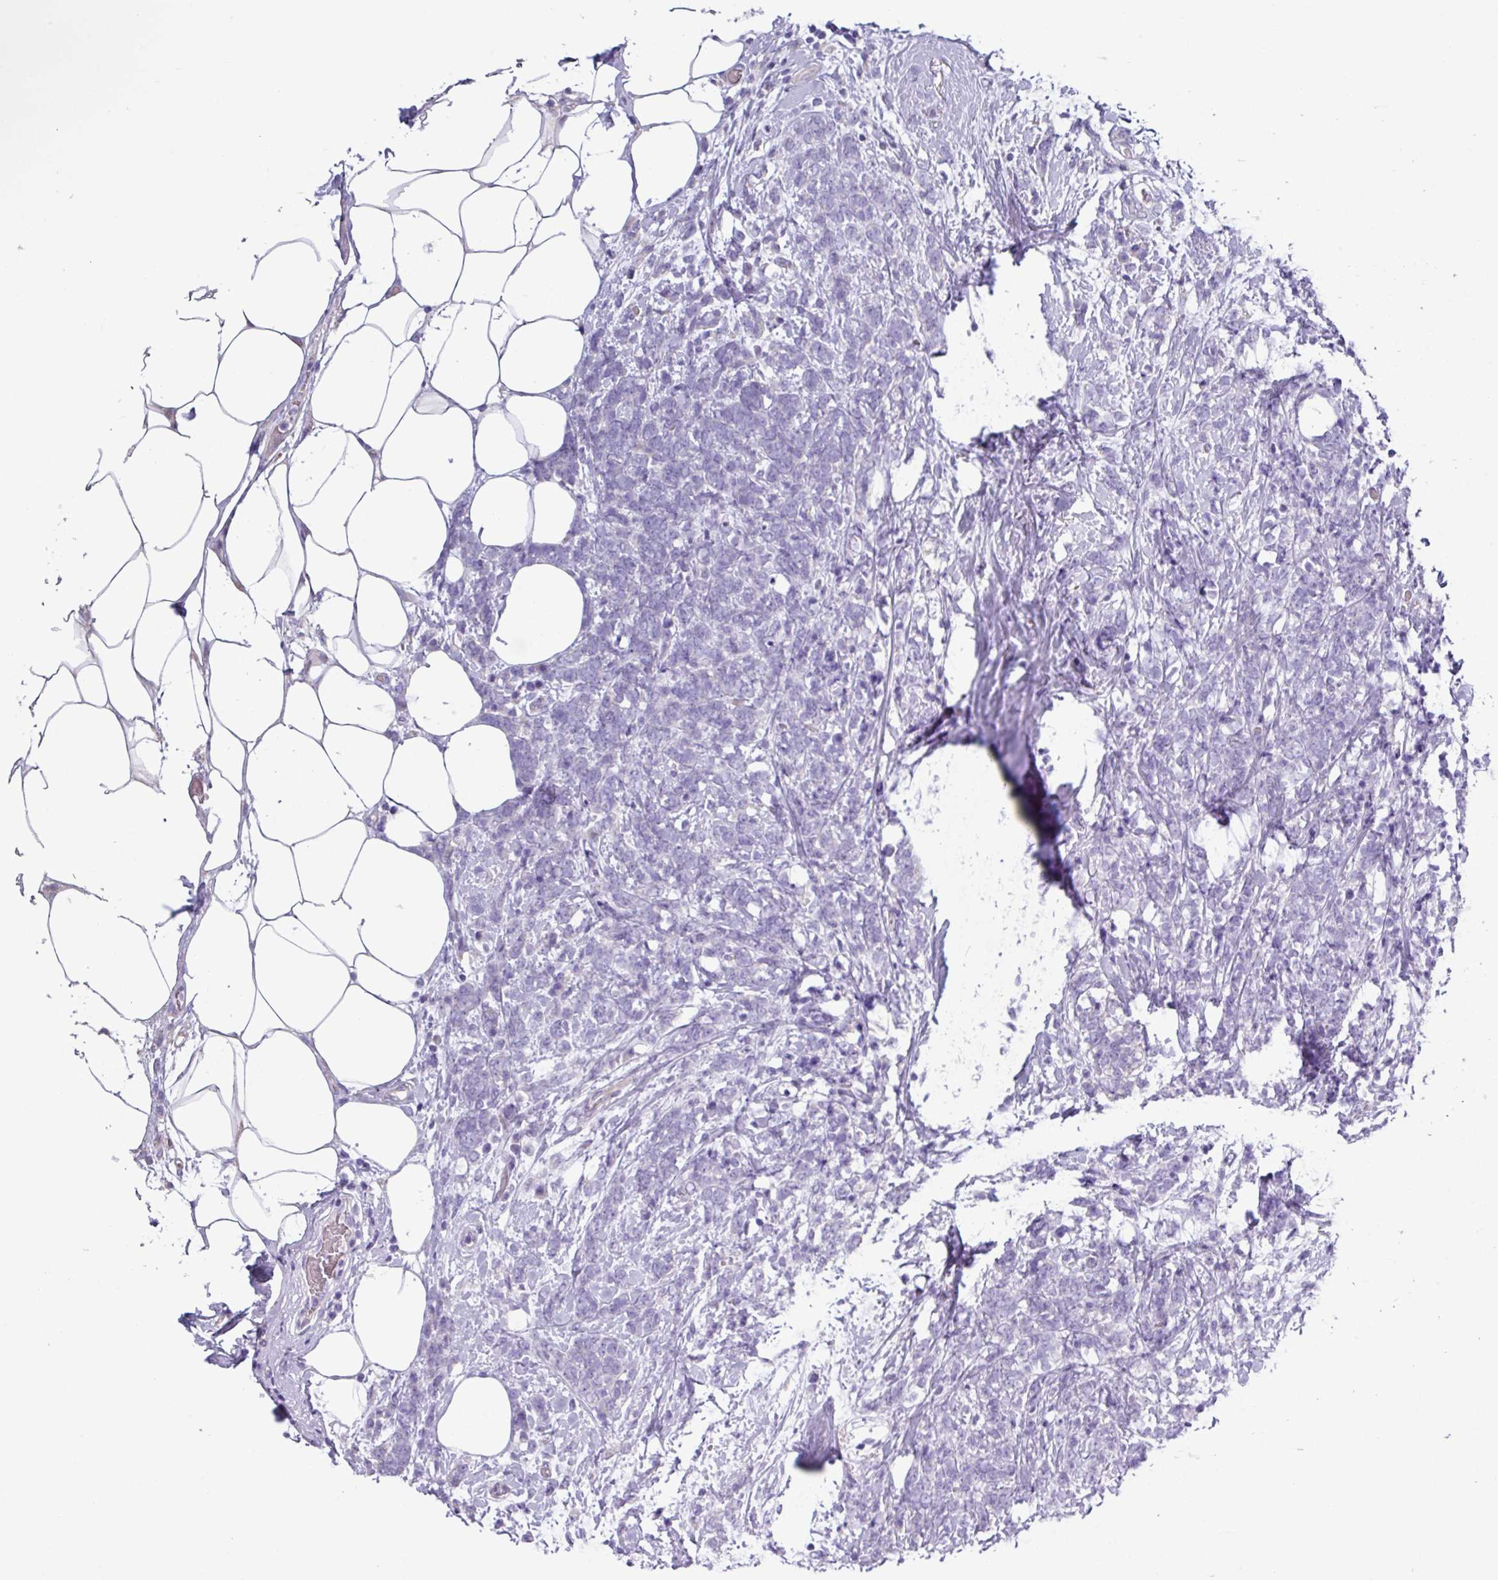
{"staining": {"intensity": "negative", "quantity": "none", "location": "none"}, "tissue": "breast cancer", "cell_type": "Tumor cells", "image_type": "cancer", "snomed": [{"axis": "morphology", "description": "Lobular carcinoma"}, {"axis": "topography", "description": "Breast"}], "caption": "This is an immunohistochemistry histopathology image of human breast cancer. There is no positivity in tumor cells.", "gene": "RGS16", "patient": {"sex": "female", "age": 58}}